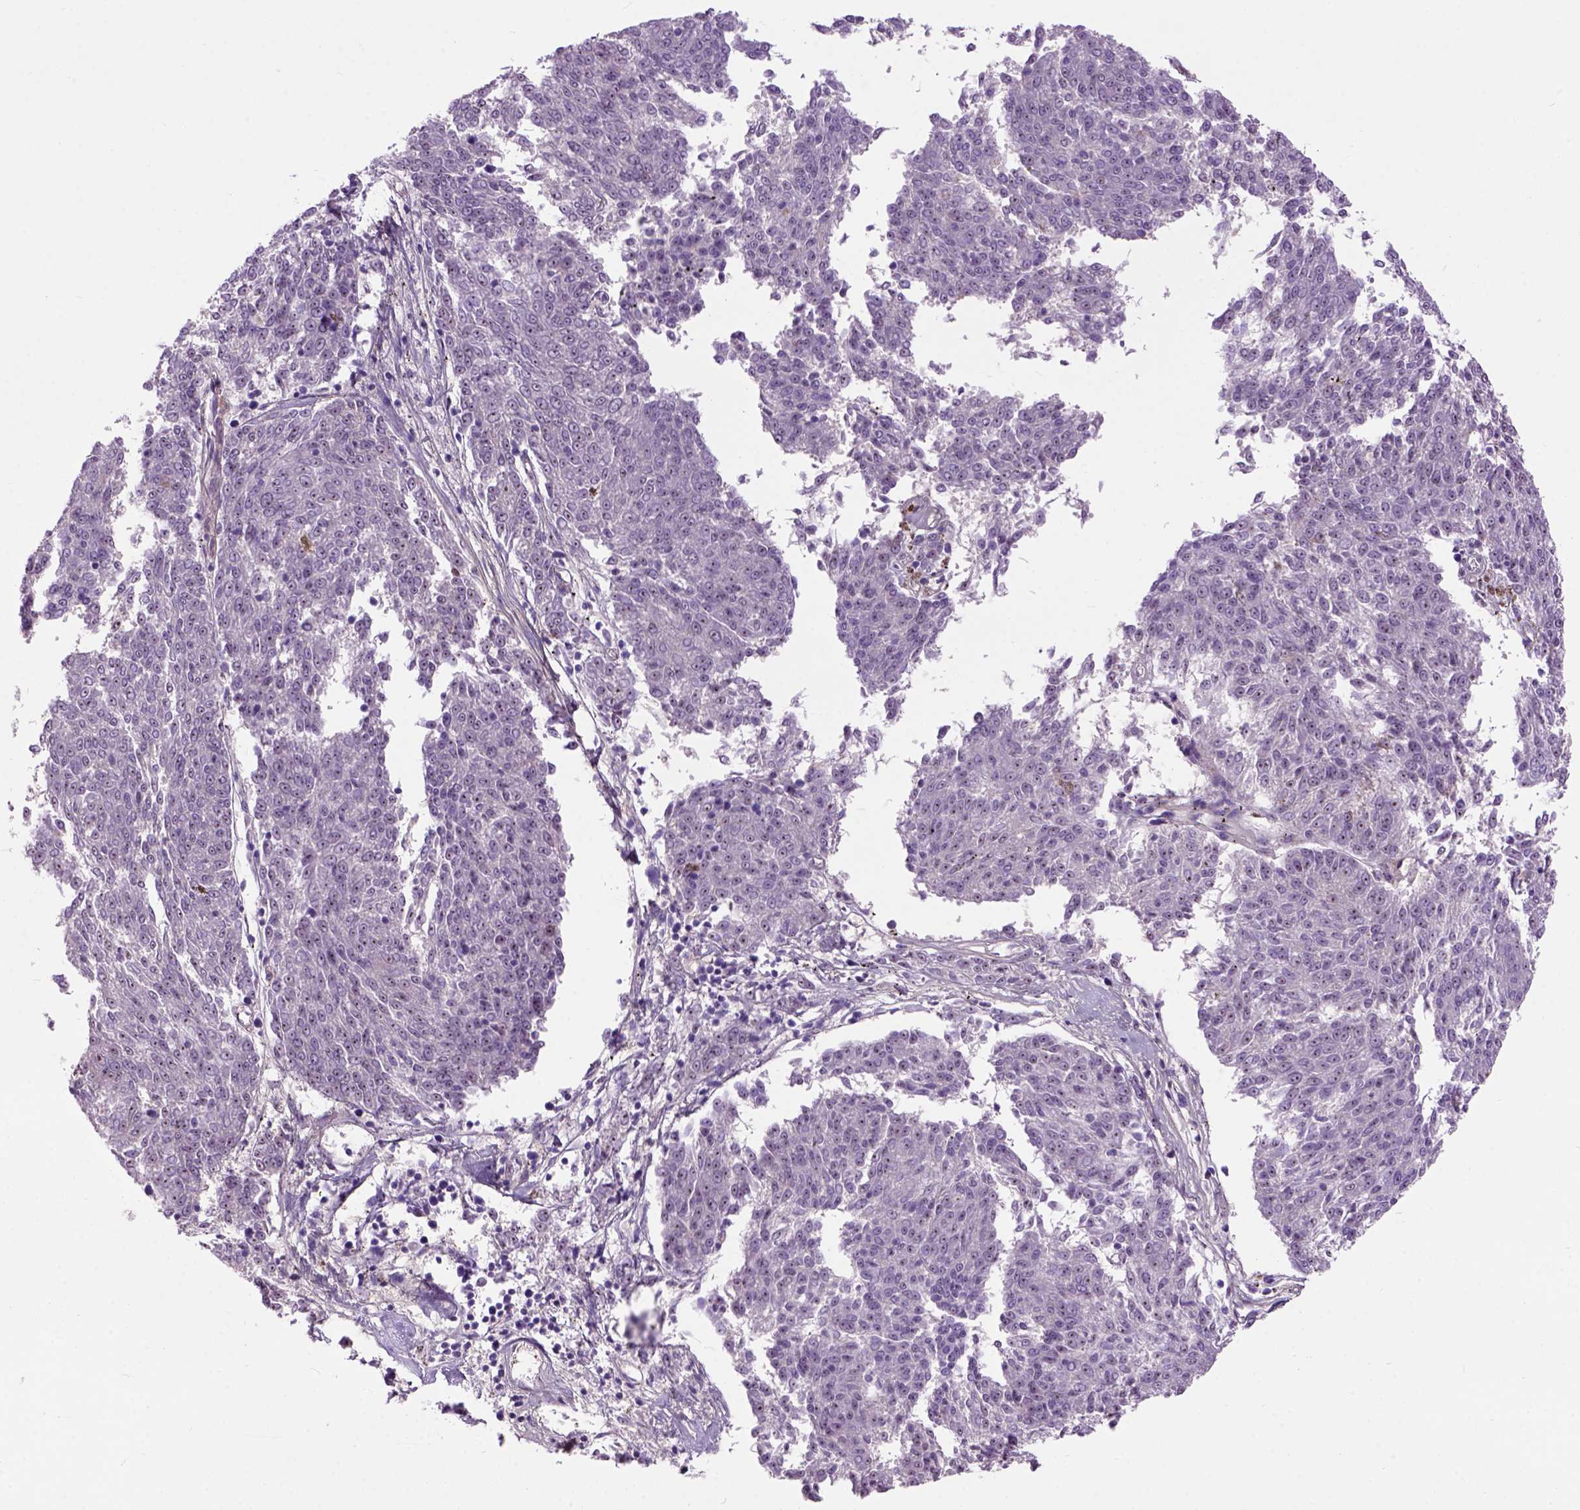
{"staining": {"intensity": "negative", "quantity": "none", "location": "none"}, "tissue": "melanoma", "cell_type": "Tumor cells", "image_type": "cancer", "snomed": [{"axis": "morphology", "description": "Malignant melanoma, NOS"}, {"axis": "topography", "description": "Skin"}], "caption": "Tumor cells are negative for brown protein staining in malignant melanoma.", "gene": "MAPT", "patient": {"sex": "female", "age": 72}}